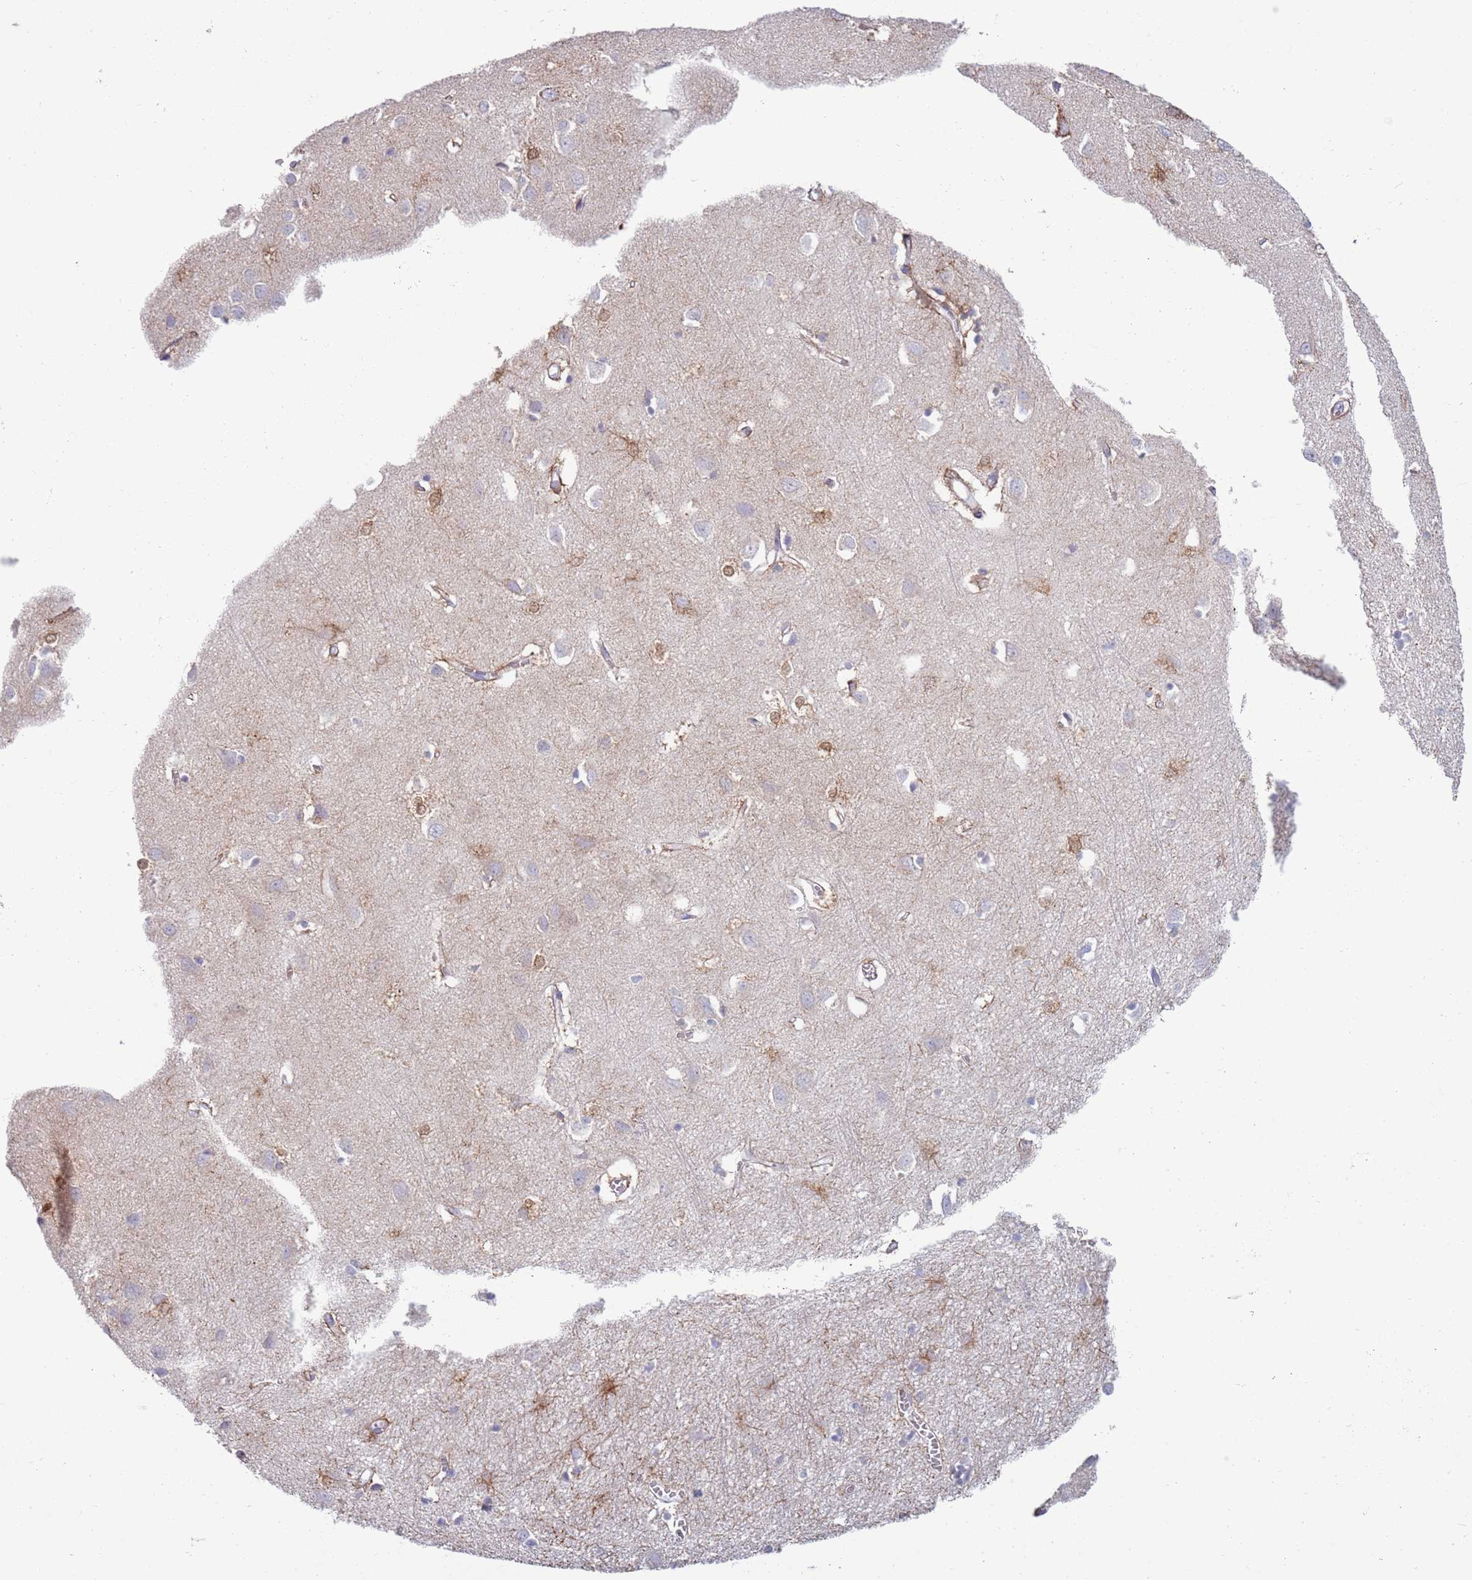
{"staining": {"intensity": "moderate", "quantity": "25%-75%", "location": "cytoplasmic/membranous"}, "tissue": "cerebral cortex", "cell_type": "Endothelial cells", "image_type": "normal", "snomed": [{"axis": "morphology", "description": "Normal tissue, NOS"}, {"axis": "topography", "description": "Cerebral cortex"}], "caption": "The histopathology image shows immunohistochemical staining of benign cerebral cortex. There is moderate cytoplasmic/membranous staining is identified in about 25%-75% of endothelial cells.", "gene": "ACSBG1", "patient": {"sex": "female", "age": 64}}